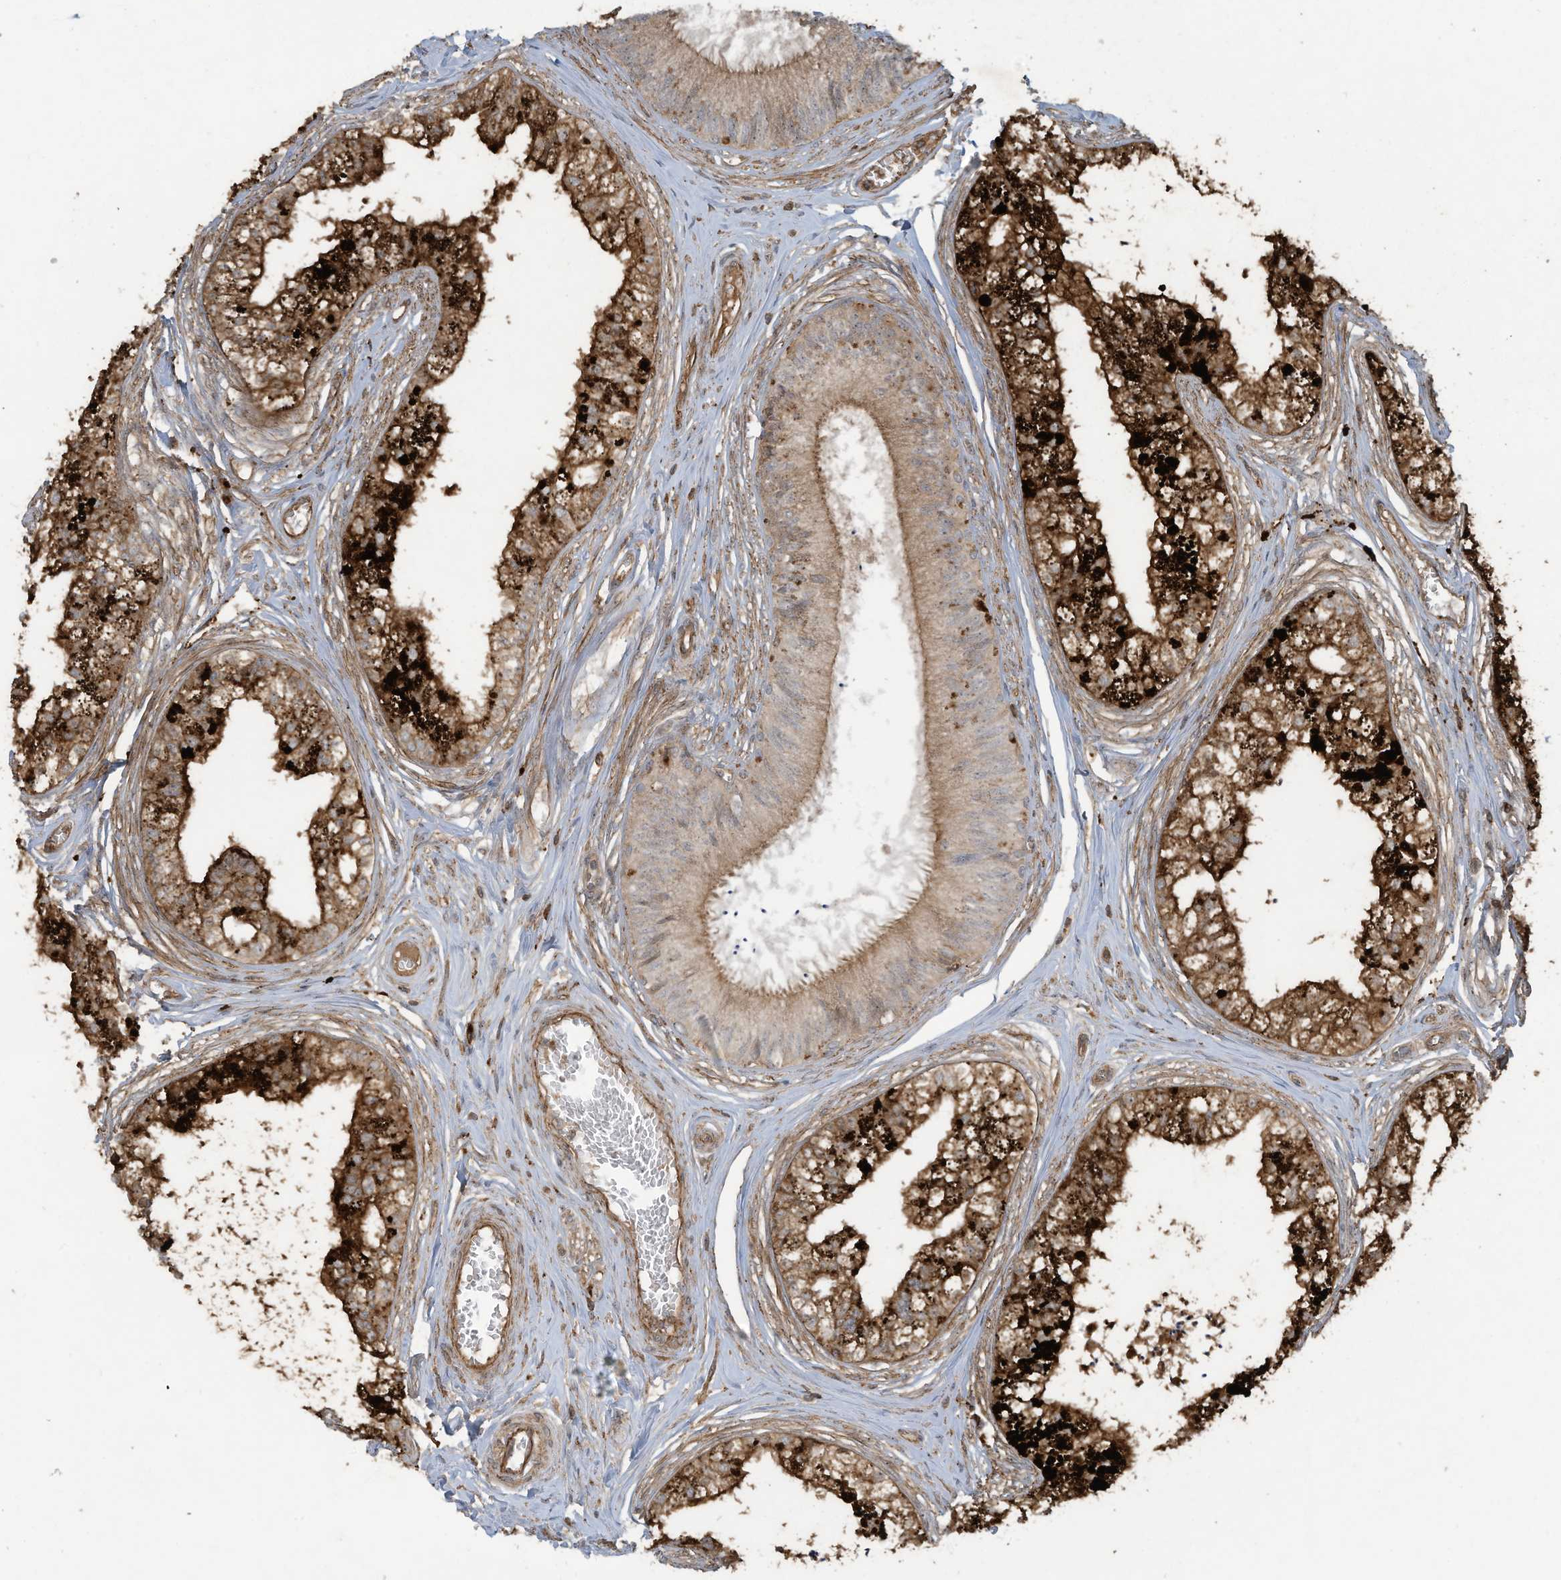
{"staining": {"intensity": "strong", "quantity": ">75%", "location": "cytoplasmic/membranous"}, "tissue": "epididymis", "cell_type": "Glandular cells", "image_type": "normal", "snomed": [{"axis": "morphology", "description": "Normal tissue, NOS"}, {"axis": "topography", "description": "Epididymis"}], "caption": "Immunohistochemistry of benign human epididymis reveals high levels of strong cytoplasmic/membranous positivity in approximately >75% of glandular cells.", "gene": "DDIT4", "patient": {"sex": "male", "age": 79}}